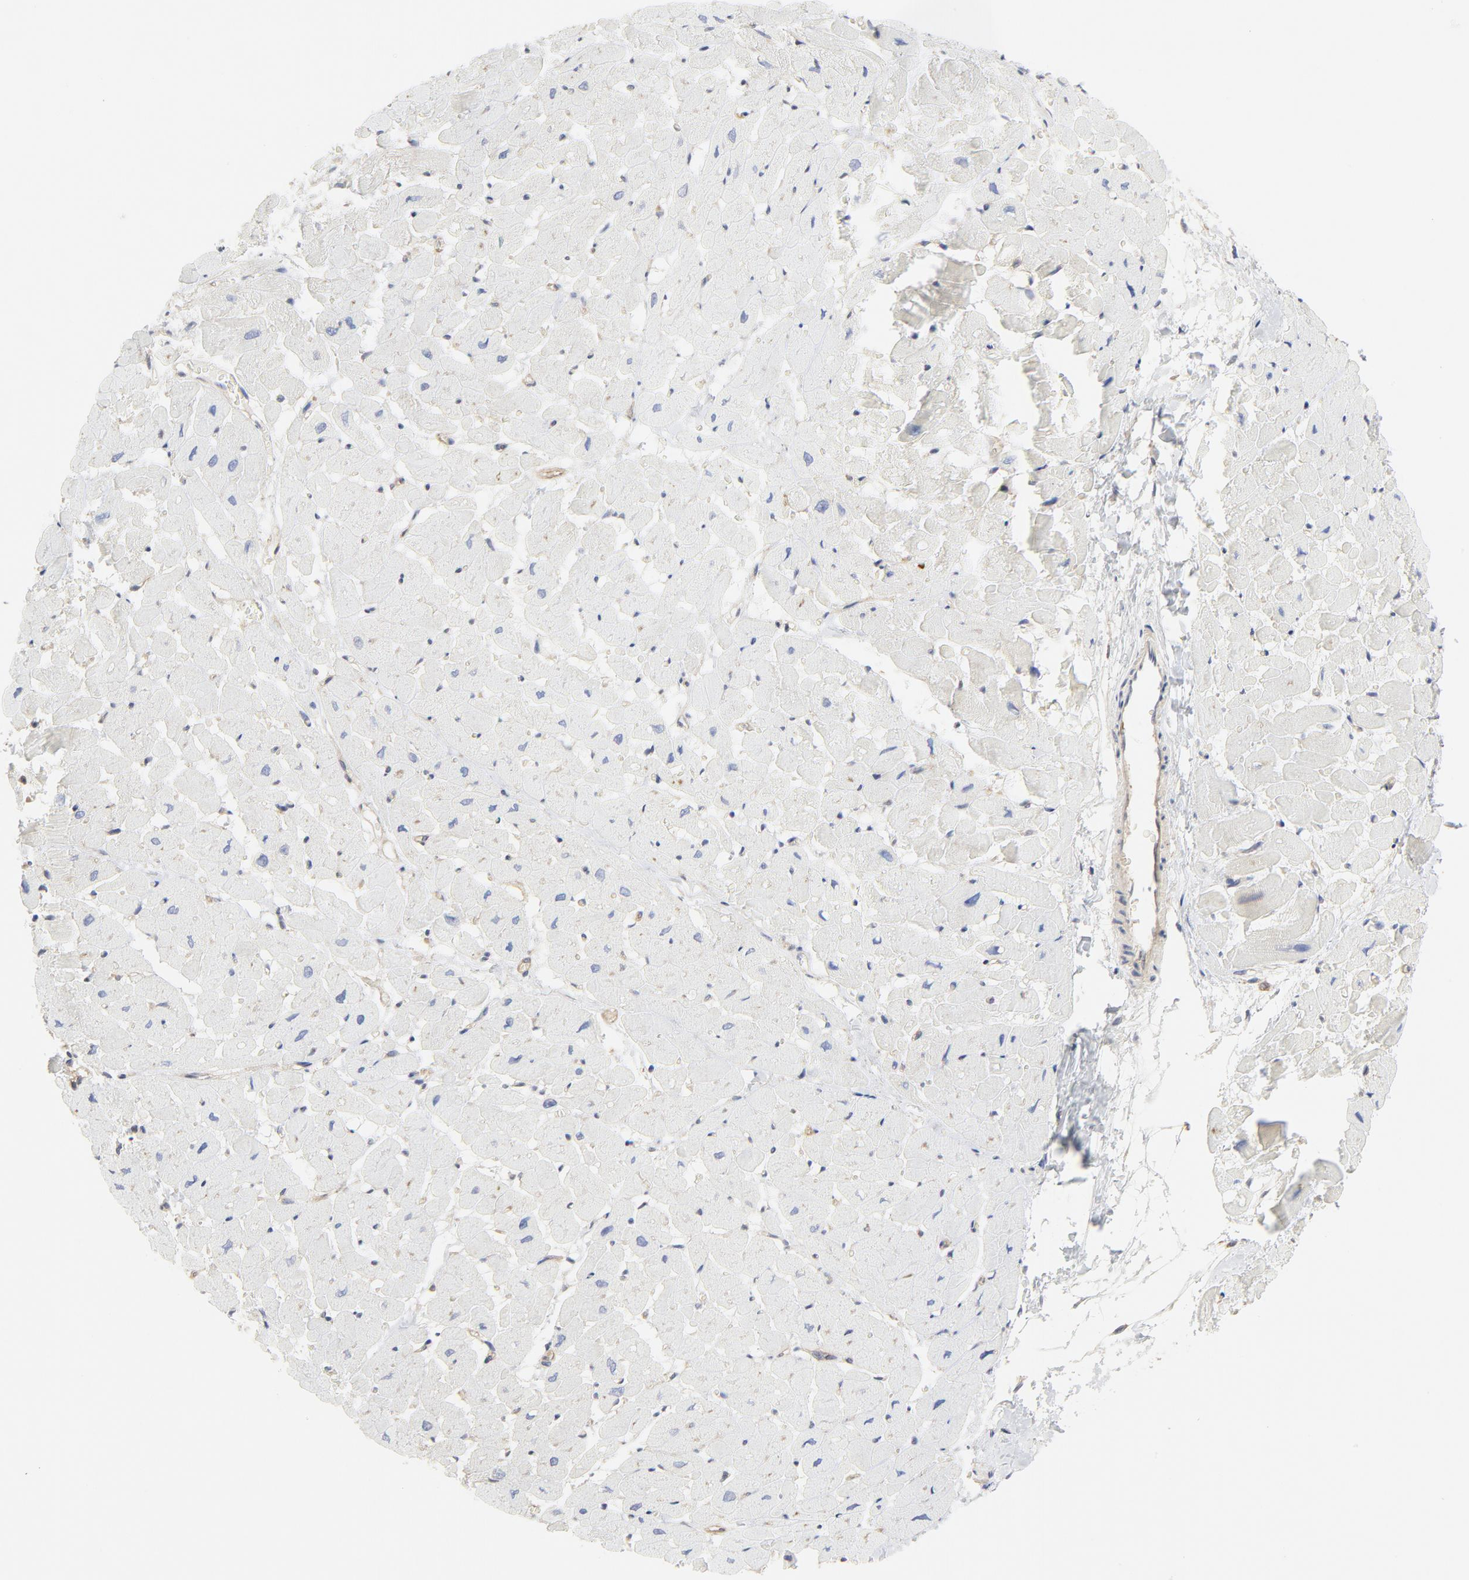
{"staining": {"intensity": "negative", "quantity": "none", "location": "none"}, "tissue": "heart muscle", "cell_type": "Cardiomyocytes", "image_type": "normal", "snomed": [{"axis": "morphology", "description": "Normal tissue, NOS"}, {"axis": "topography", "description": "Heart"}], "caption": "The immunohistochemistry micrograph has no significant expression in cardiomyocytes of heart muscle. (IHC, brightfield microscopy, high magnification).", "gene": "MAP2K7", "patient": {"sex": "male", "age": 45}}